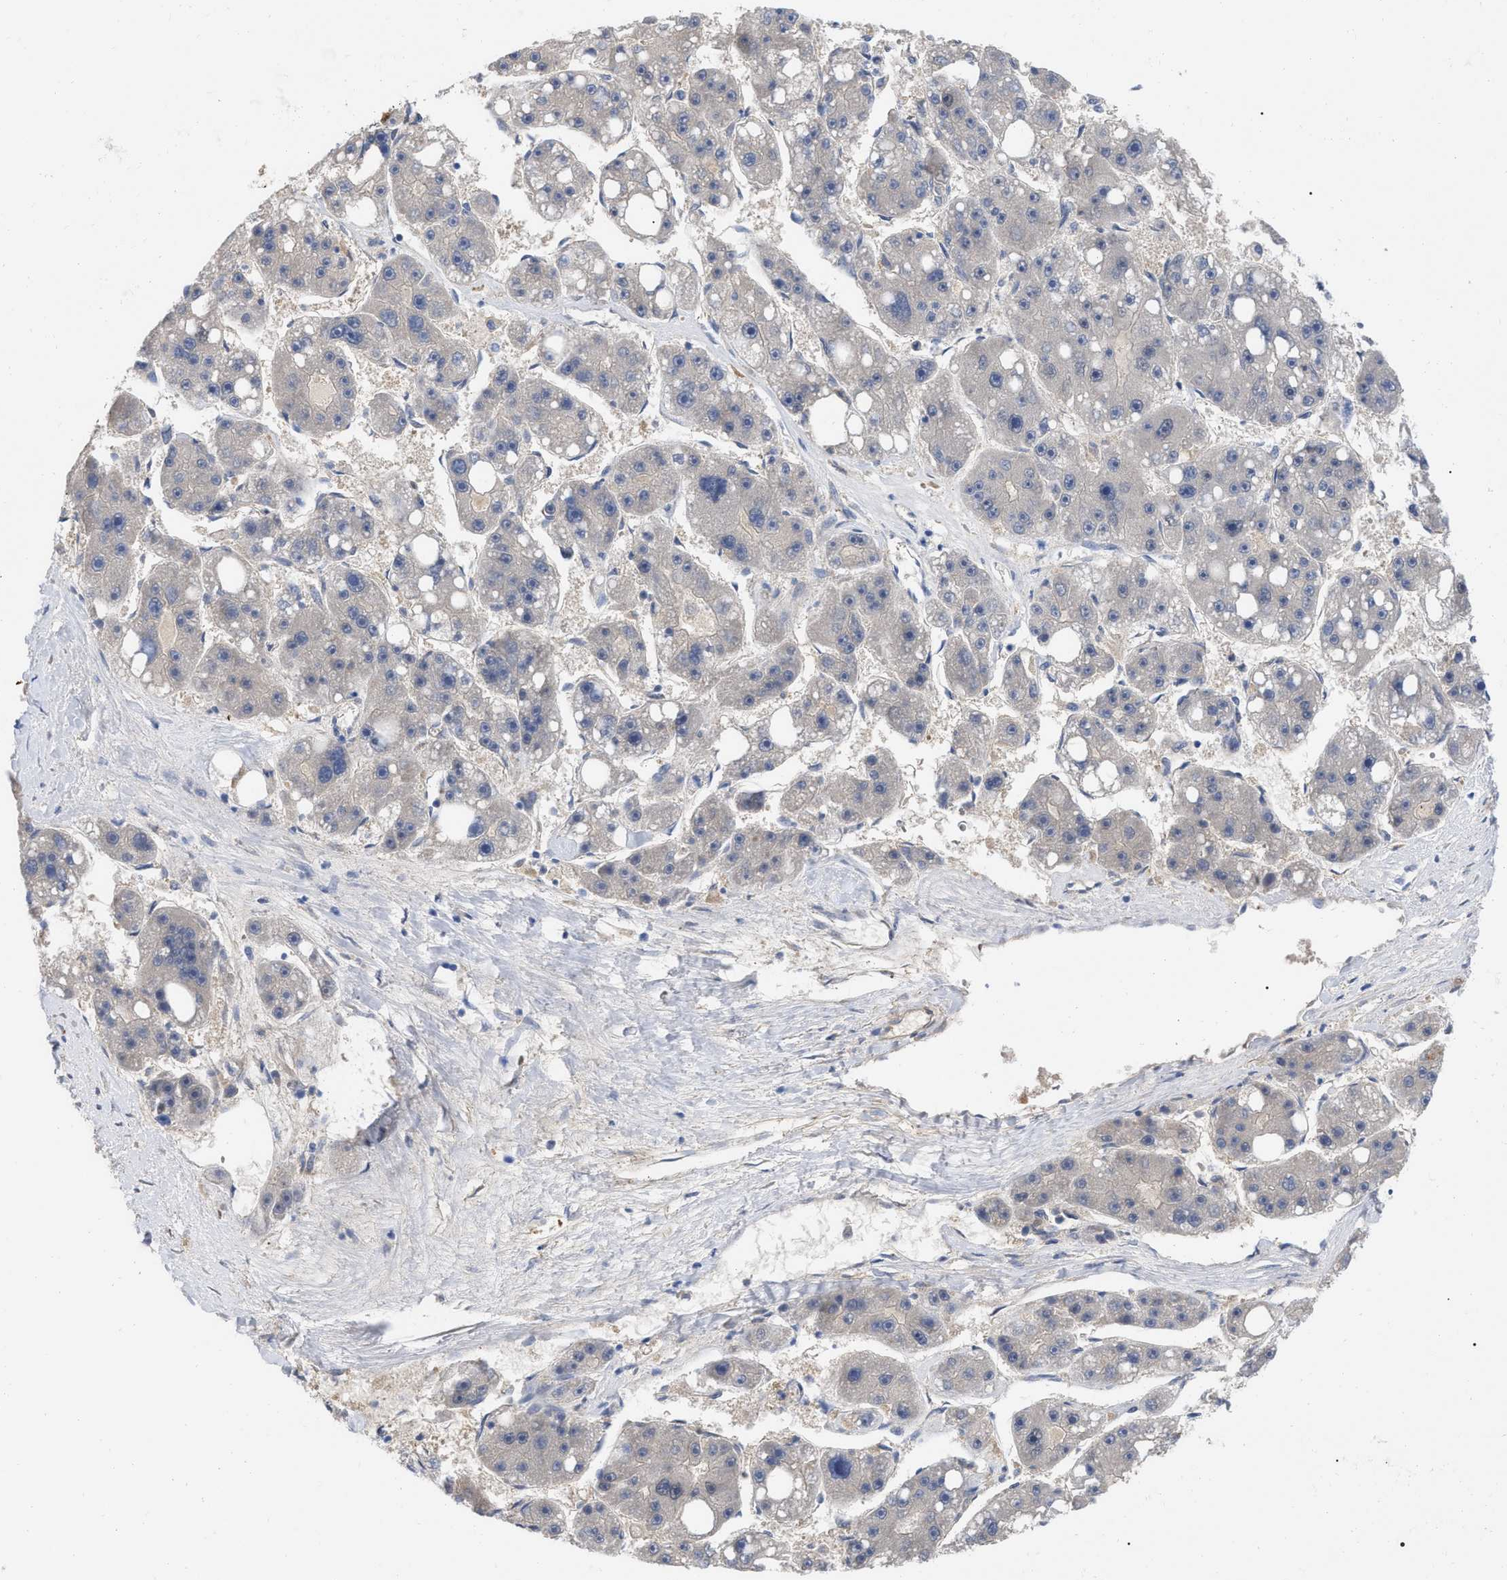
{"staining": {"intensity": "negative", "quantity": "none", "location": "none"}, "tissue": "liver cancer", "cell_type": "Tumor cells", "image_type": "cancer", "snomed": [{"axis": "morphology", "description": "Carcinoma, Hepatocellular, NOS"}, {"axis": "topography", "description": "Liver"}], "caption": "The histopathology image displays no staining of tumor cells in hepatocellular carcinoma (liver).", "gene": "IGHV5-51", "patient": {"sex": "female", "age": 61}}